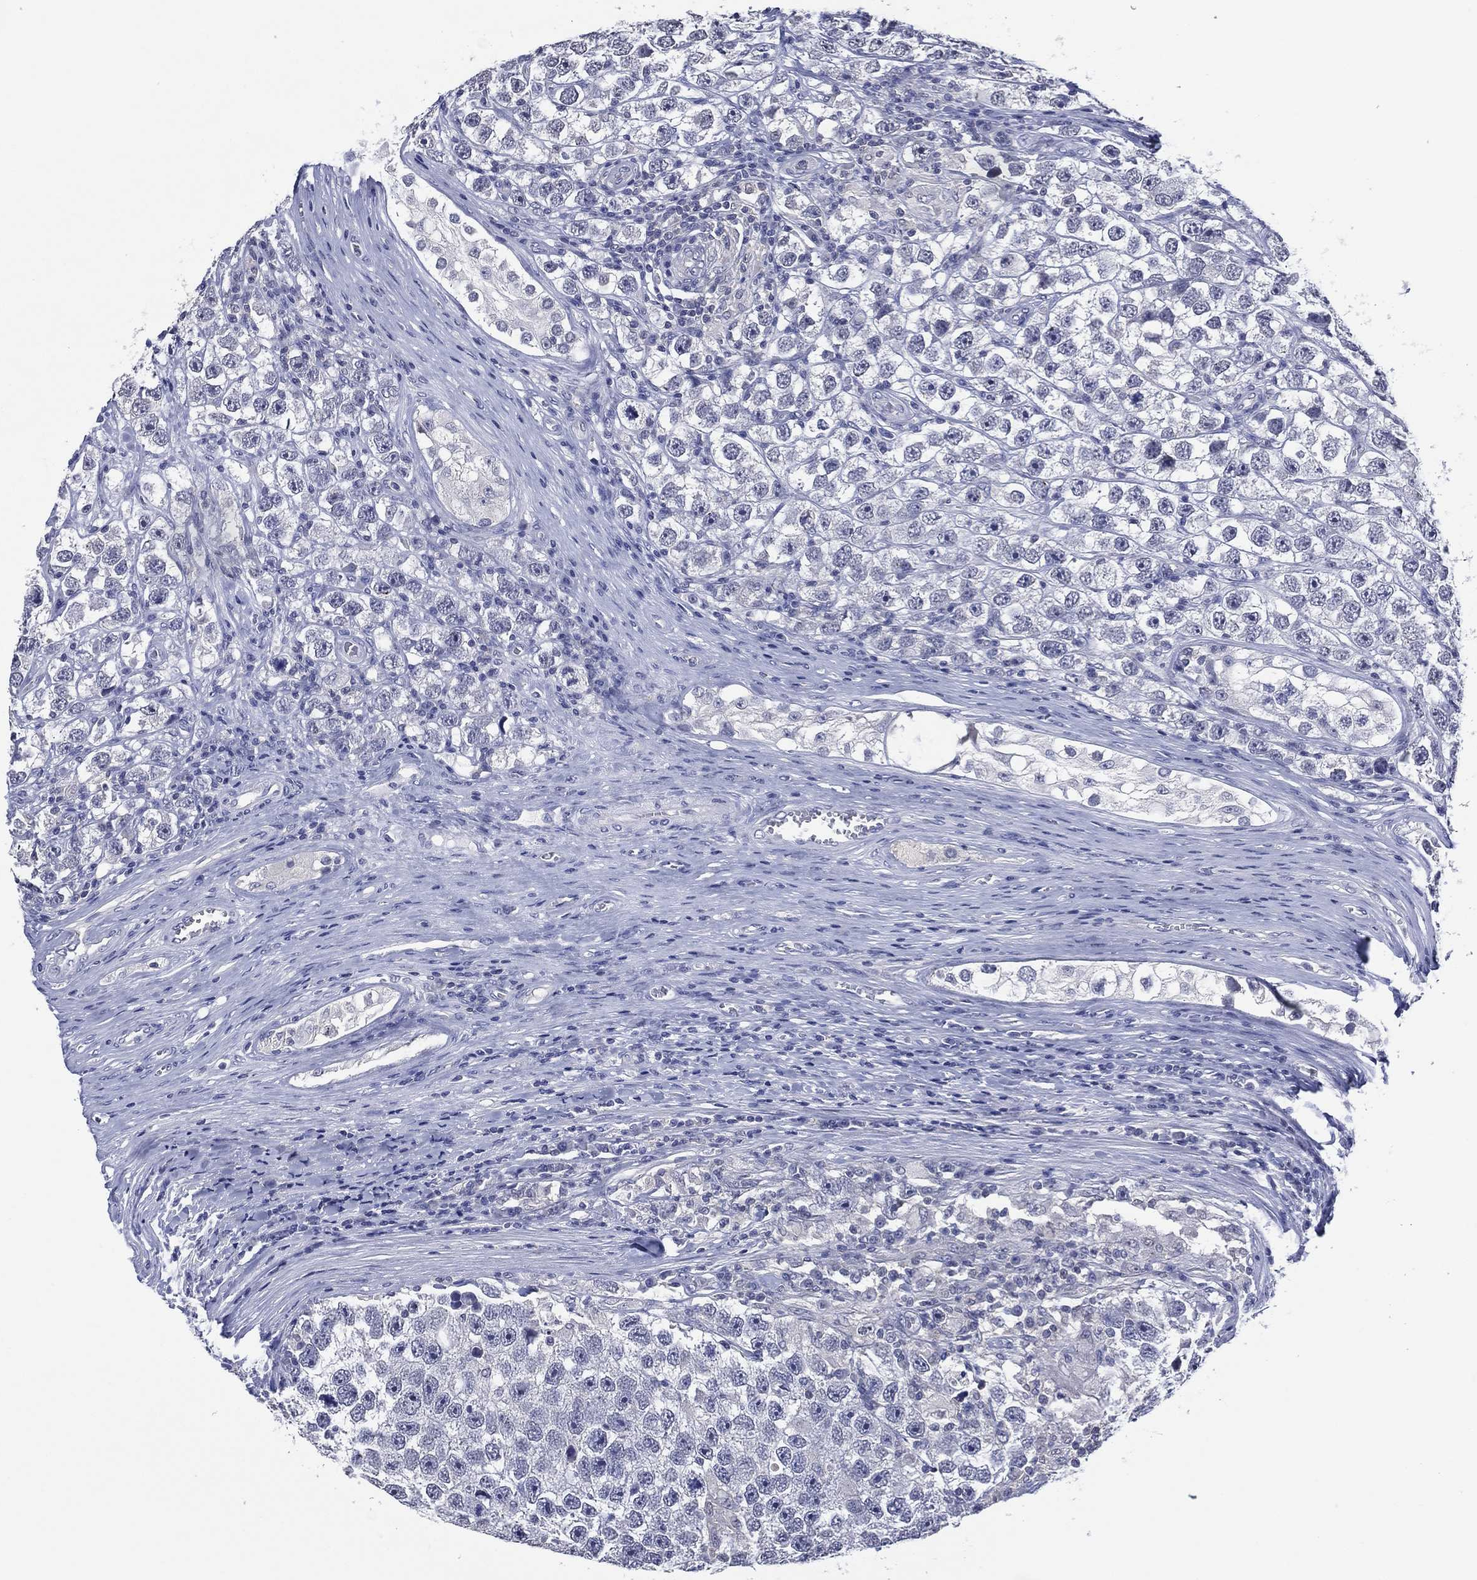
{"staining": {"intensity": "negative", "quantity": "none", "location": "none"}, "tissue": "testis cancer", "cell_type": "Tumor cells", "image_type": "cancer", "snomed": [{"axis": "morphology", "description": "Seminoma, NOS"}, {"axis": "topography", "description": "Testis"}], "caption": "This is a image of immunohistochemistry (IHC) staining of testis seminoma, which shows no positivity in tumor cells. (DAB (3,3'-diaminobenzidine) immunohistochemistry (IHC), high magnification).", "gene": "TRIM31", "patient": {"sex": "male", "age": 26}}